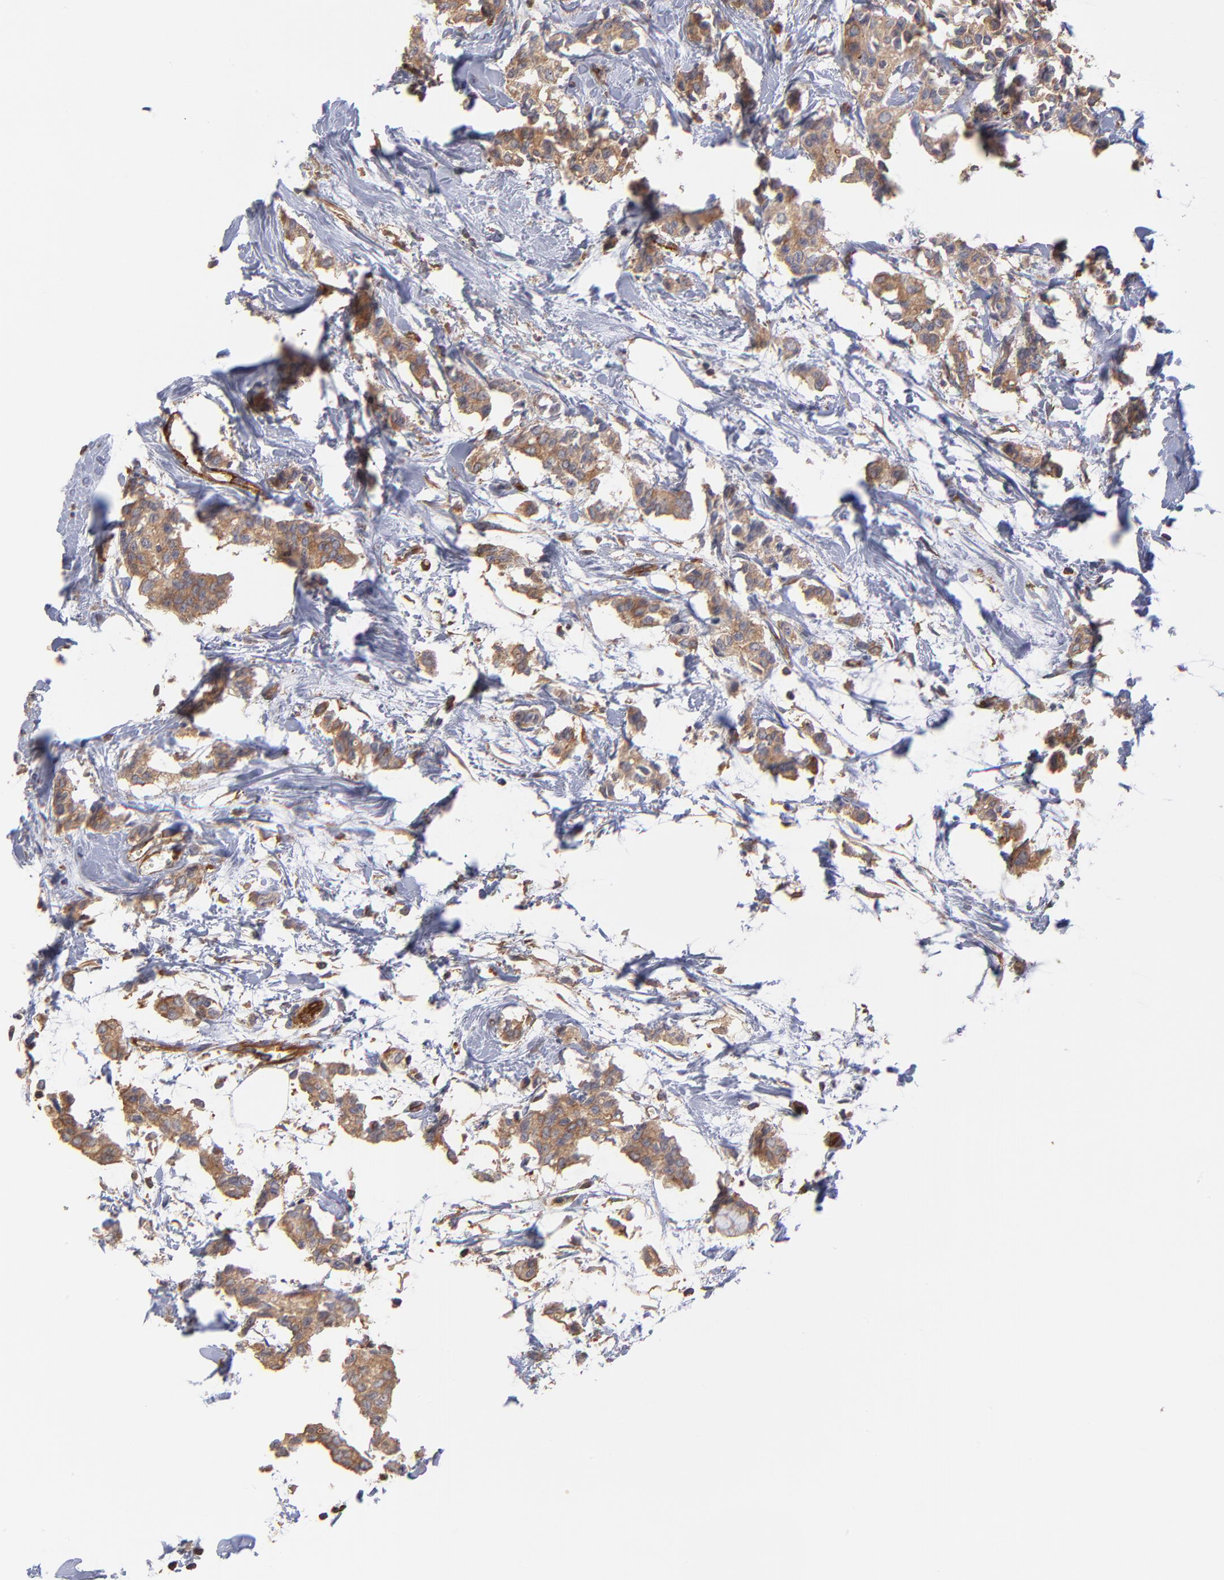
{"staining": {"intensity": "moderate", "quantity": ">75%", "location": "cytoplasmic/membranous"}, "tissue": "breast cancer", "cell_type": "Tumor cells", "image_type": "cancer", "snomed": [{"axis": "morphology", "description": "Duct carcinoma"}, {"axis": "topography", "description": "Breast"}], "caption": "Moderate cytoplasmic/membranous protein expression is present in about >75% of tumor cells in breast cancer (infiltrating ductal carcinoma).", "gene": "ASB7", "patient": {"sex": "female", "age": 84}}